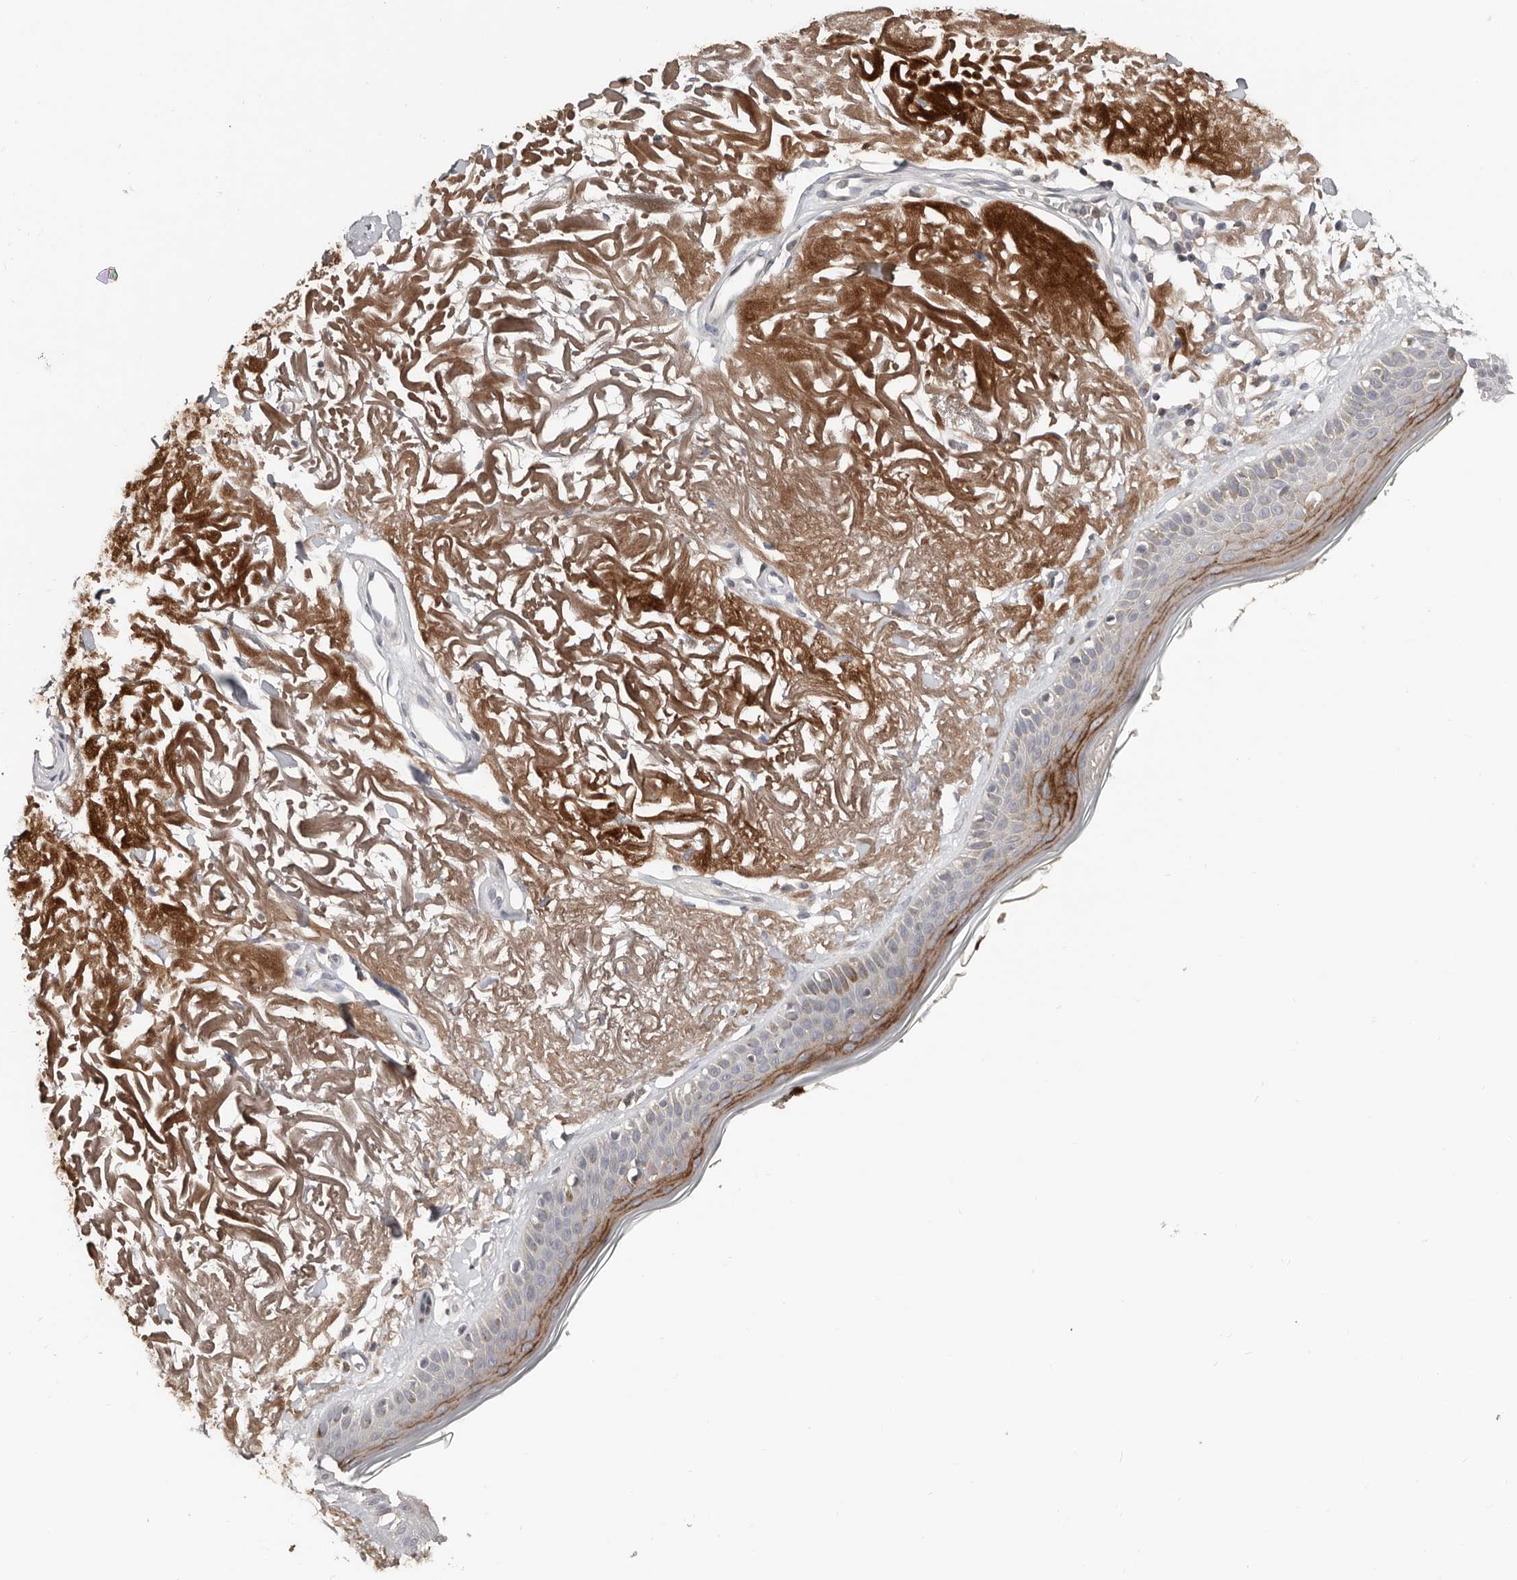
{"staining": {"intensity": "moderate", "quantity": "<25%", "location": "cytoplasmic/membranous"}, "tissue": "skin", "cell_type": "Keratinocytes", "image_type": "normal", "snomed": [{"axis": "morphology", "description": "Normal tissue, NOS"}, {"axis": "topography", "description": "Skin"}, {"axis": "topography", "description": "Skeletal muscle"}], "caption": "Moderate cytoplasmic/membranous positivity is present in approximately <25% of keratinocytes in unremarkable skin.", "gene": "SLC39A2", "patient": {"sex": "male", "age": 83}}